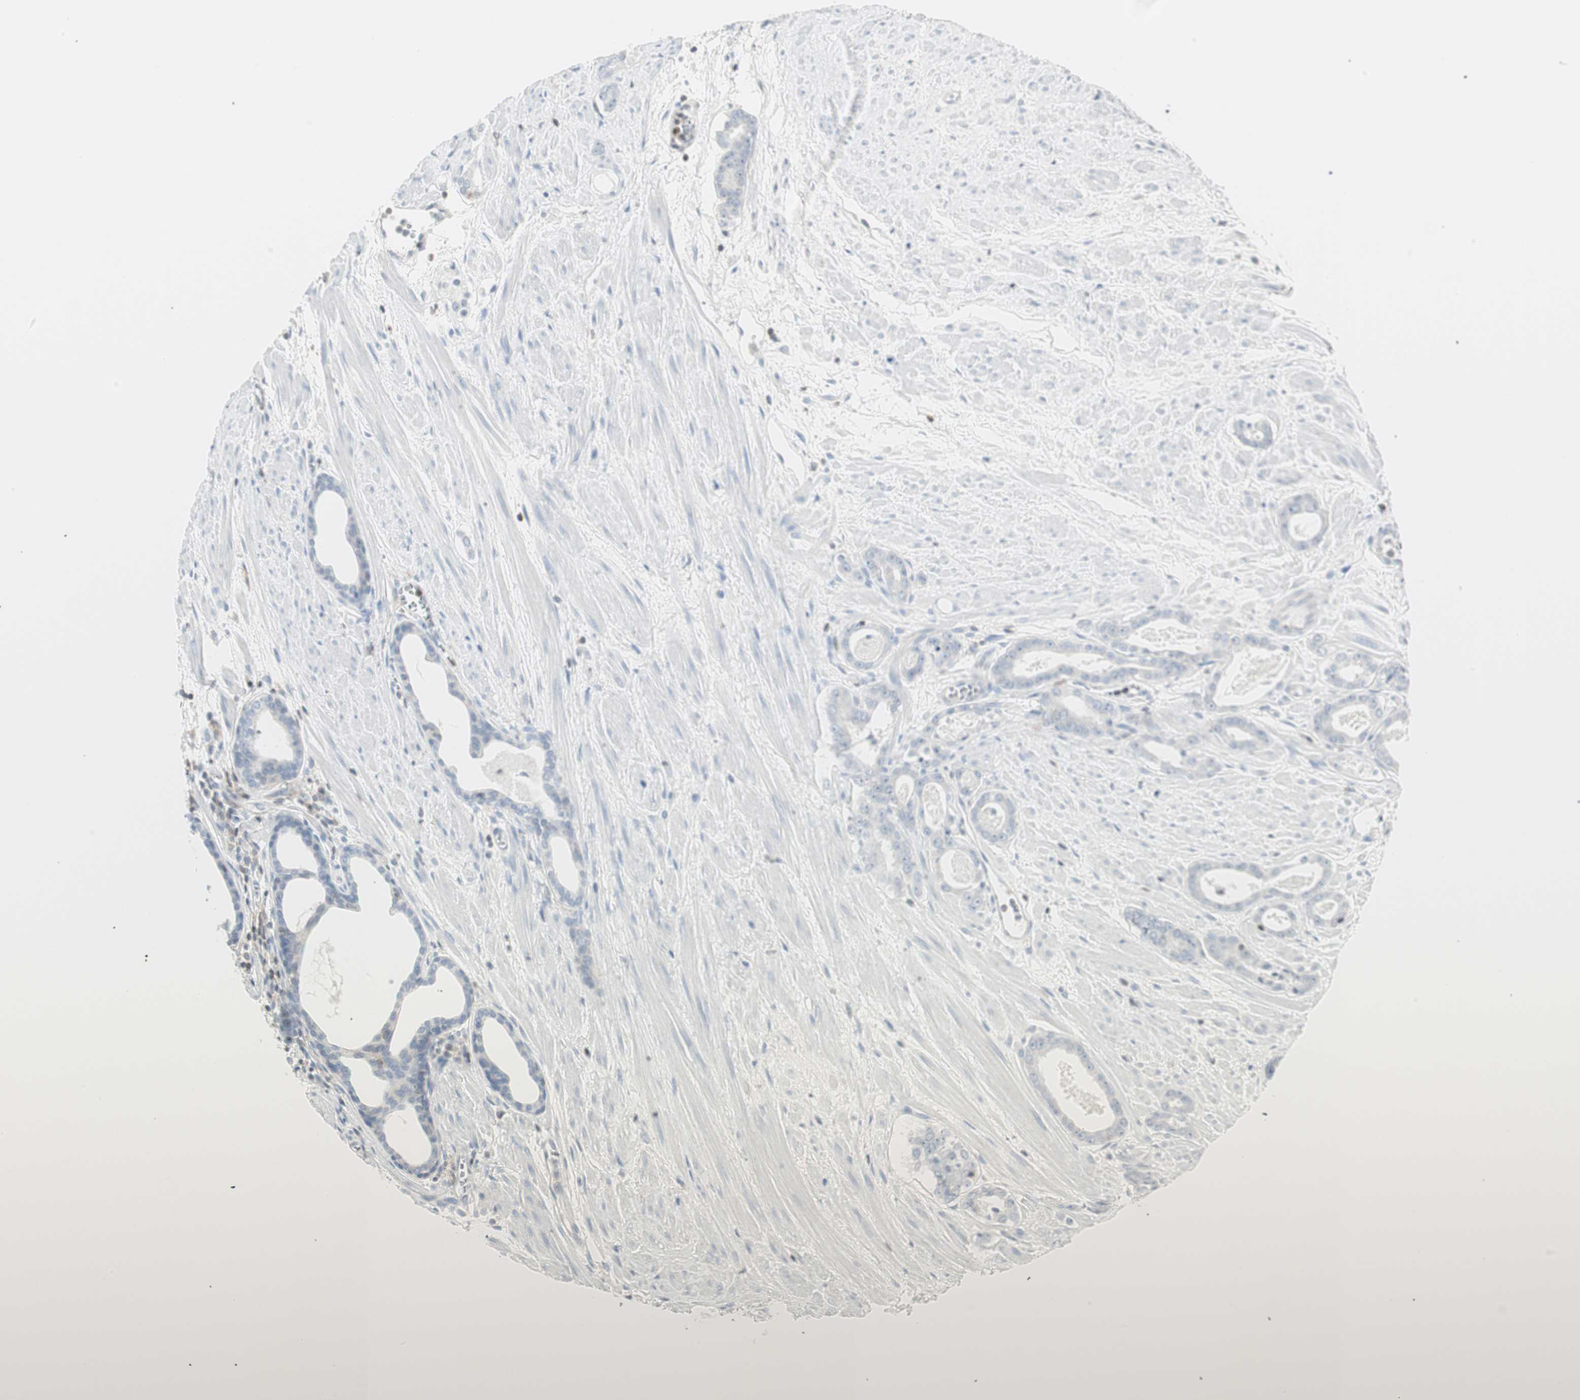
{"staining": {"intensity": "negative", "quantity": "none", "location": "none"}, "tissue": "prostate cancer", "cell_type": "Tumor cells", "image_type": "cancer", "snomed": [{"axis": "morphology", "description": "Adenocarcinoma, Low grade"}, {"axis": "topography", "description": "Prostate"}], "caption": "IHC of prostate cancer (low-grade adenocarcinoma) demonstrates no expression in tumor cells.", "gene": "PPP1CA", "patient": {"sex": "male", "age": 57}}